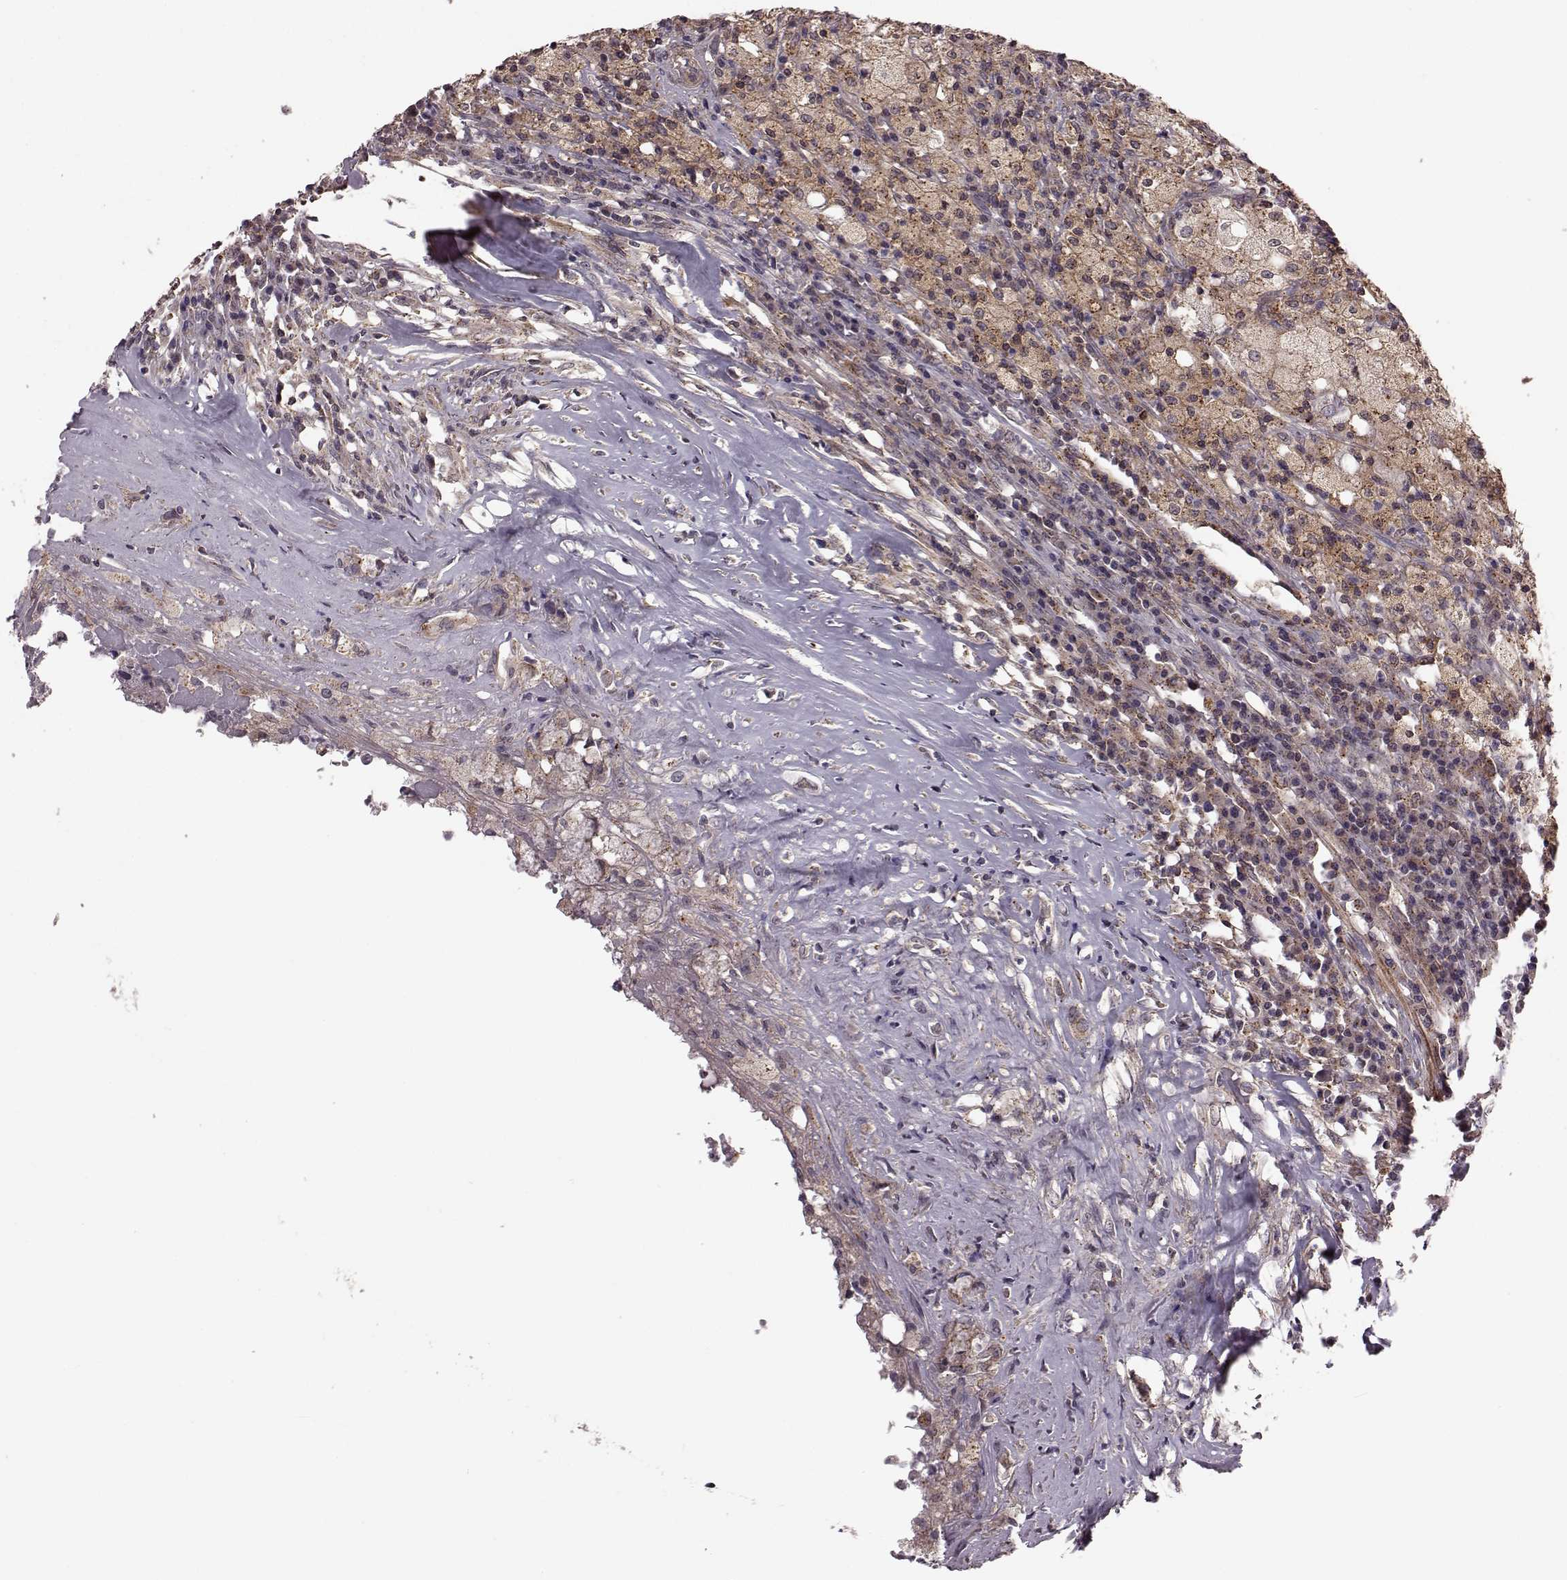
{"staining": {"intensity": "moderate", "quantity": ">75%", "location": "cytoplasmic/membranous"}, "tissue": "testis cancer", "cell_type": "Tumor cells", "image_type": "cancer", "snomed": [{"axis": "morphology", "description": "Necrosis, NOS"}, {"axis": "morphology", "description": "Carcinoma, Embryonal, NOS"}, {"axis": "topography", "description": "Testis"}], "caption": "Protein staining displays moderate cytoplasmic/membranous positivity in approximately >75% of tumor cells in testis cancer.", "gene": "FNIP2", "patient": {"sex": "male", "age": 19}}